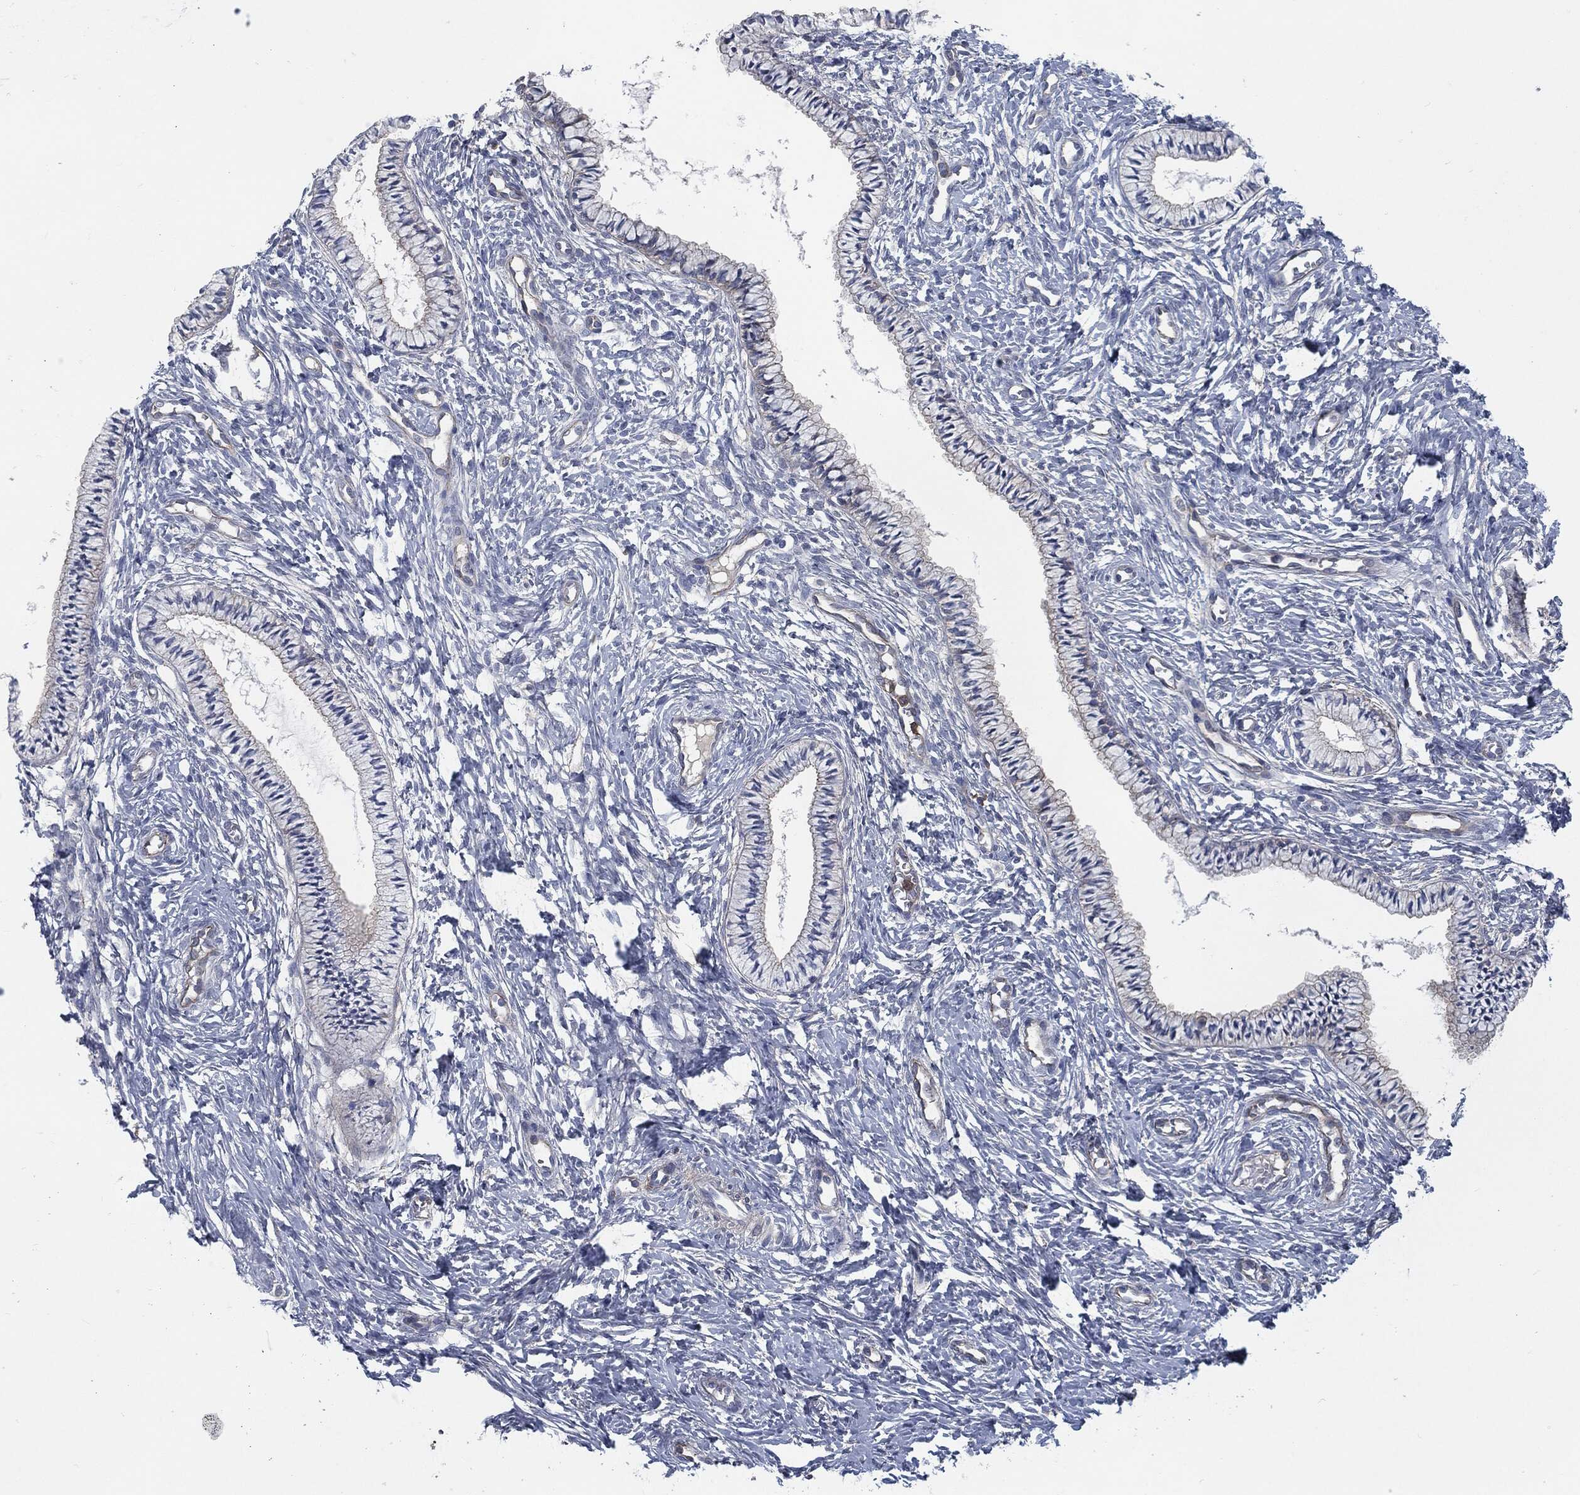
{"staining": {"intensity": "negative", "quantity": "none", "location": "none"}, "tissue": "cervix", "cell_type": "Glandular cells", "image_type": "normal", "snomed": [{"axis": "morphology", "description": "Normal tissue, NOS"}, {"axis": "topography", "description": "Cervix"}], "caption": "Human cervix stained for a protein using immunohistochemistry displays no expression in glandular cells.", "gene": "SVIL", "patient": {"sex": "female", "age": 39}}